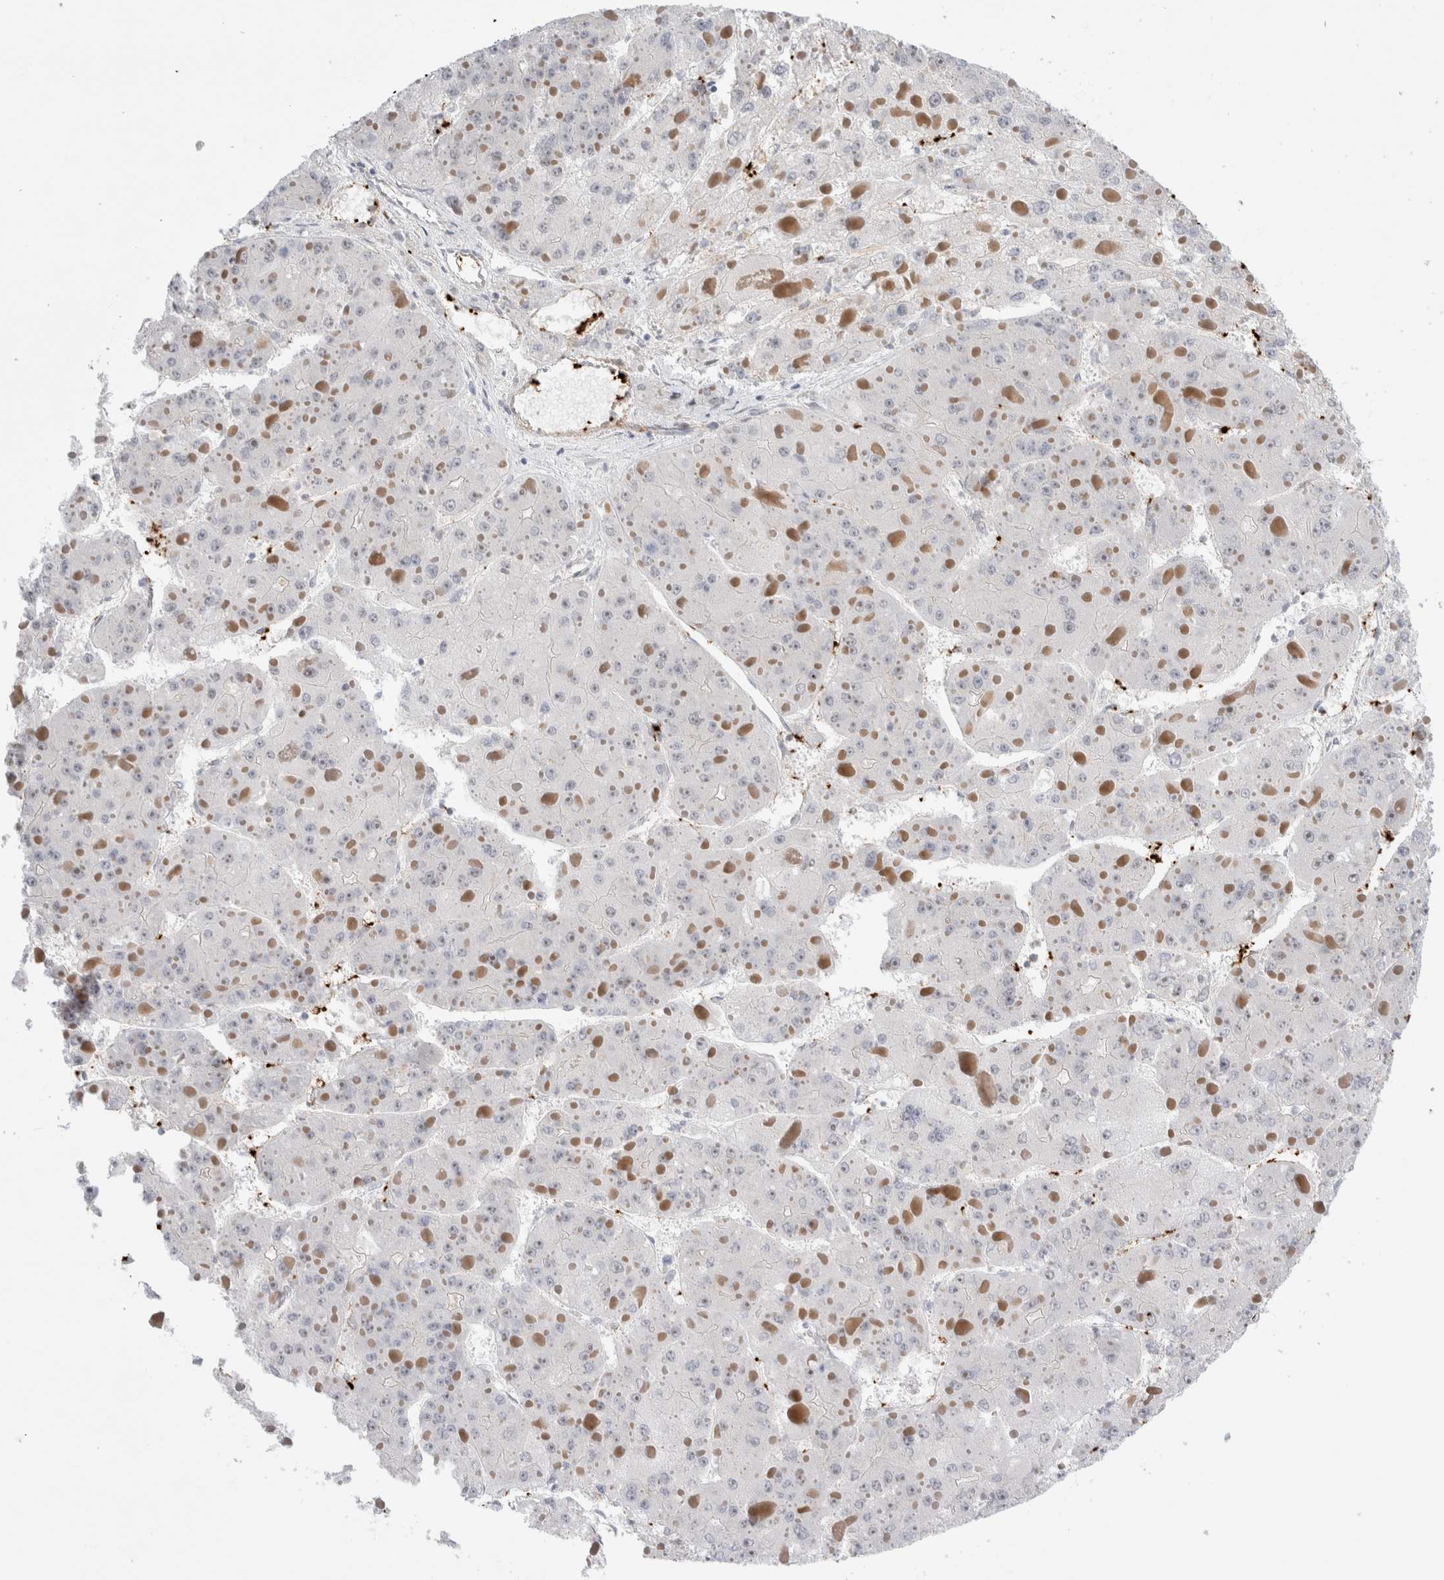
{"staining": {"intensity": "negative", "quantity": "none", "location": "none"}, "tissue": "liver cancer", "cell_type": "Tumor cells", "image_type": "cancer", "snomed": [{"axis": "morphology", "description": "Carcinoma, Hepatocellular, NOS"}, {"axis": "topography", "description": "Liver"}], "caption": "IHC of hepatocellular carcinoma (liver) reveals no expression in tumor cells.", "gene": "VPS28", "patient": {"sex": "female", "age": 73}}